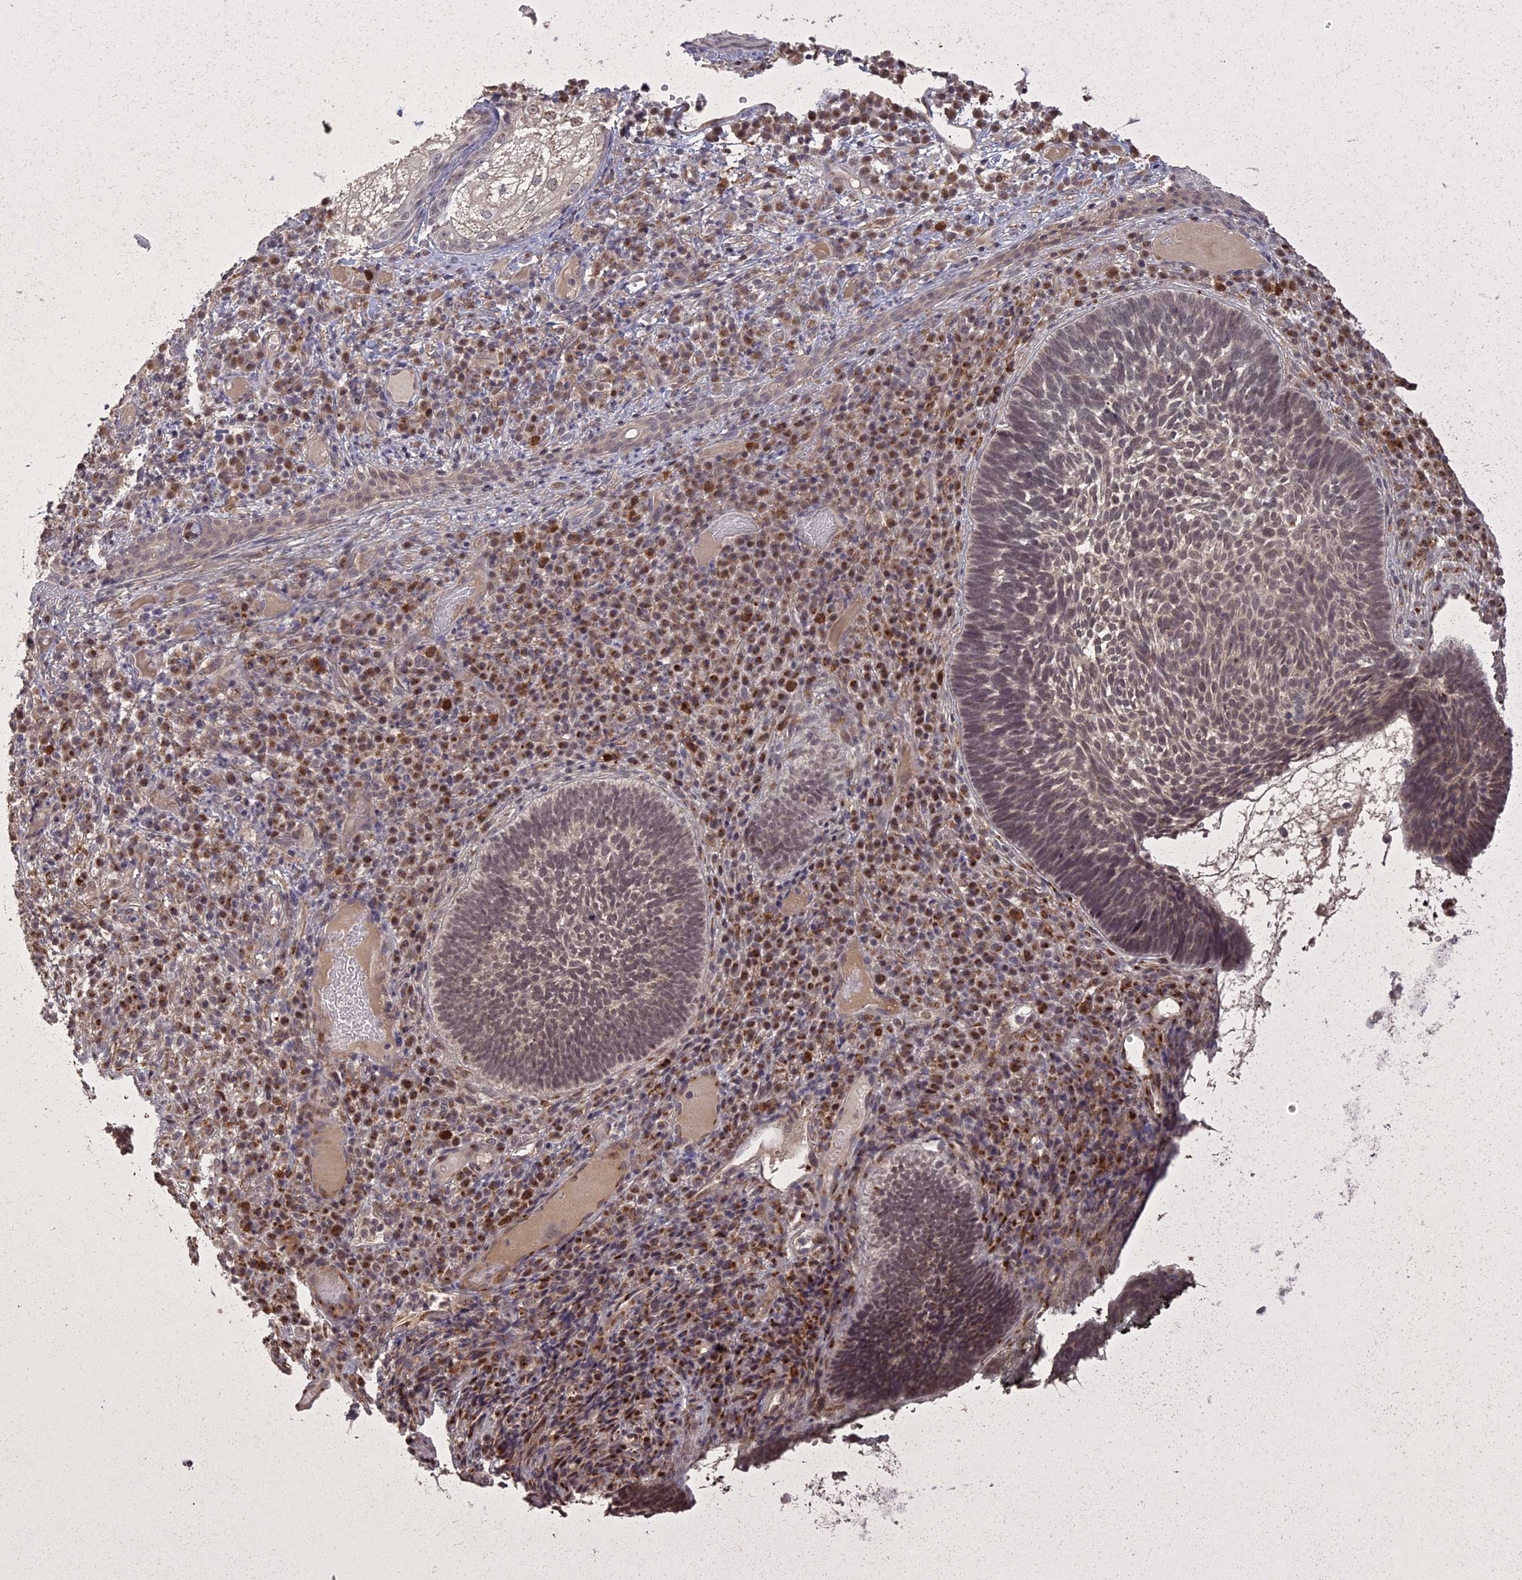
{"staining": {"intensity": "moderate", "quantity": "25%-75%", "location": "cytoplasmic/membranous"}, "tissue": "skin cancer", "cell_type": "Tumor cells", "image_type": "cancer", "snomed": [{"axis": "morphology", "description": "Basal cell carcinoma"}, {"axis": "topography", "description": "Skin"}], "caption": "Skin cancer (basal cell carcinoma) tissue reveals moderate cytoplasmic/membranous staining in about 25%-75% of tumor cells", "gene": "ING5", "patient": {"sex": "male", "age": 88}}